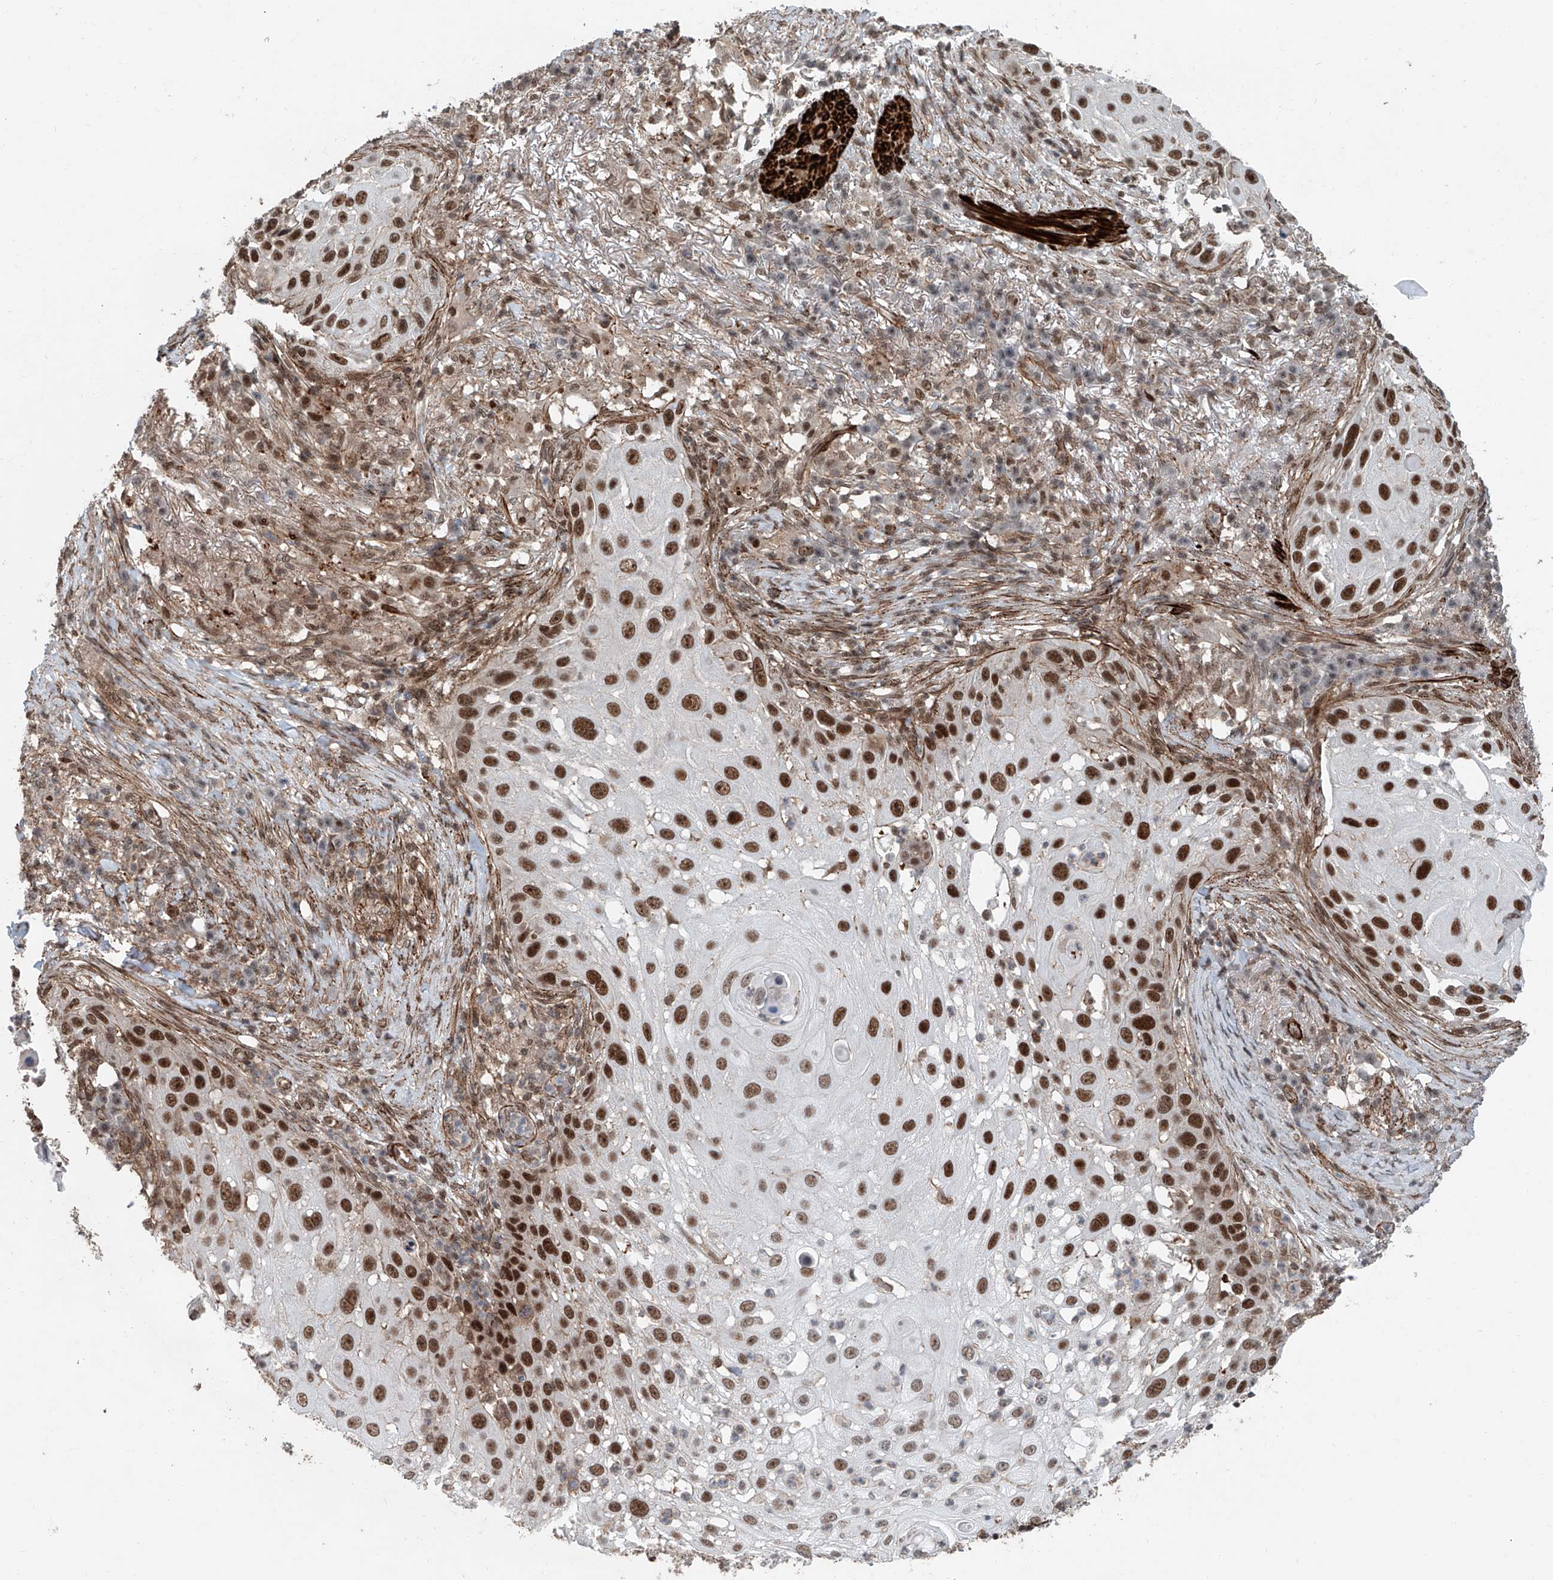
{"staining": {"intensity": "strong", "quantity": ">75%", "location": "nuclear"}, "tissue": "skin cancer", "cell_type": "Tumor cells", "image_type": "cancer", "snomed": [{"axis": "morphology", "description": "Squamous cell carcinoma, NOS"}, {"axis": "topography", "description": "Skin"}], "caption": "Skin squamous cell carcinoma stained for a protein (brown) displays strong nuclear positive staining in approximately >75% of tumor cells.", "gene": "SDE2", "patient": {"sex": "female", "age": 44}}